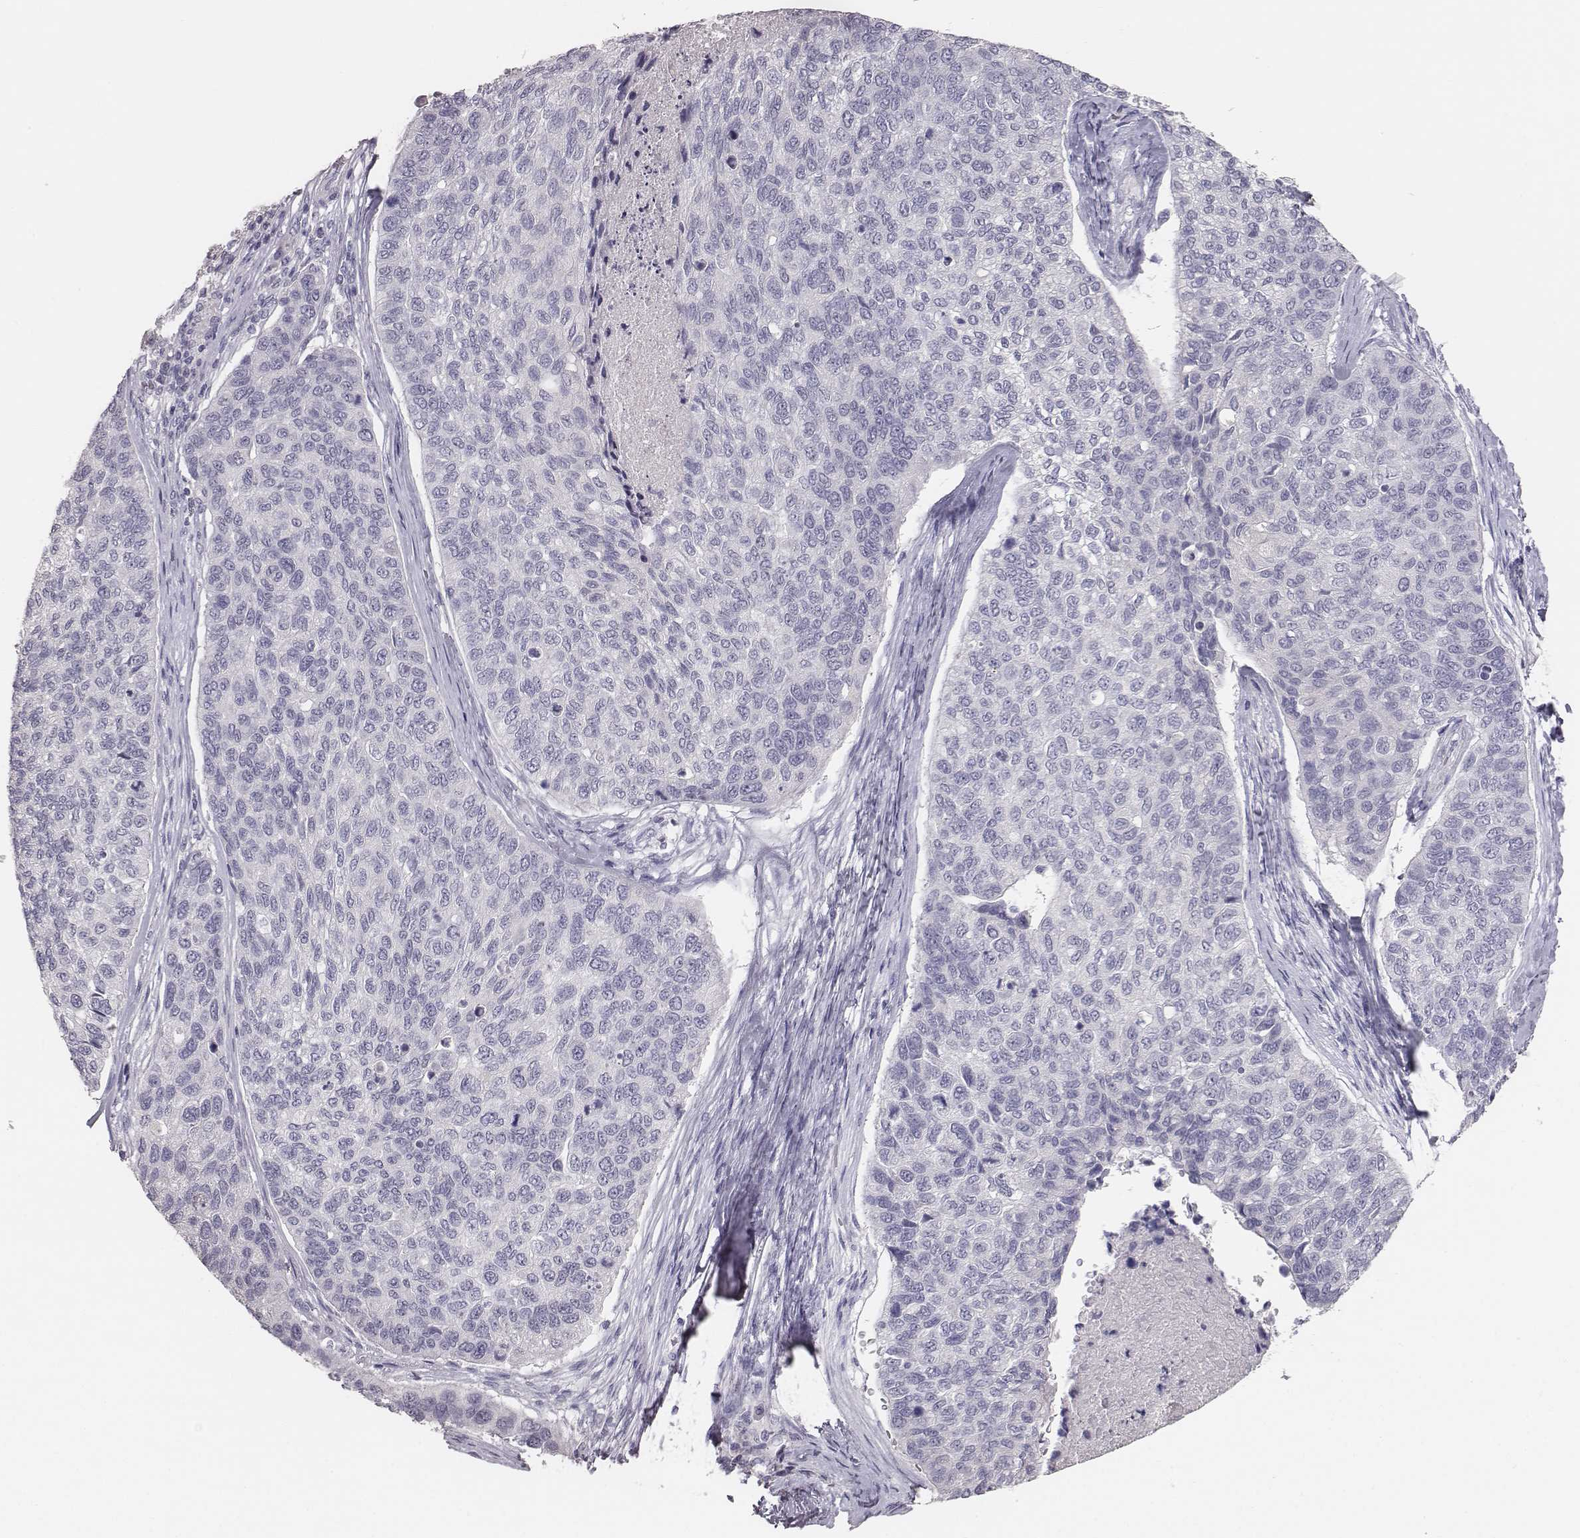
{"staining": {"intensity": "negative", "quantity": "none", "location": "none"}, "tissue": "lung cancer", "cell_type": "Tumor cells", "image_type": "cancer", "snomed": [{"axis": "morphology", "description": "Squamous cell carcinoma, NOS"}, {"axis": "topography", "description": "Lung"}], "caption": "Immunohistochemistry (IHC) of human lung squamous cell carcinoma demonstrates no positivity in tumor cells.", "gene": "MYH6", "patient": {"sex": "male", "age": 69}}